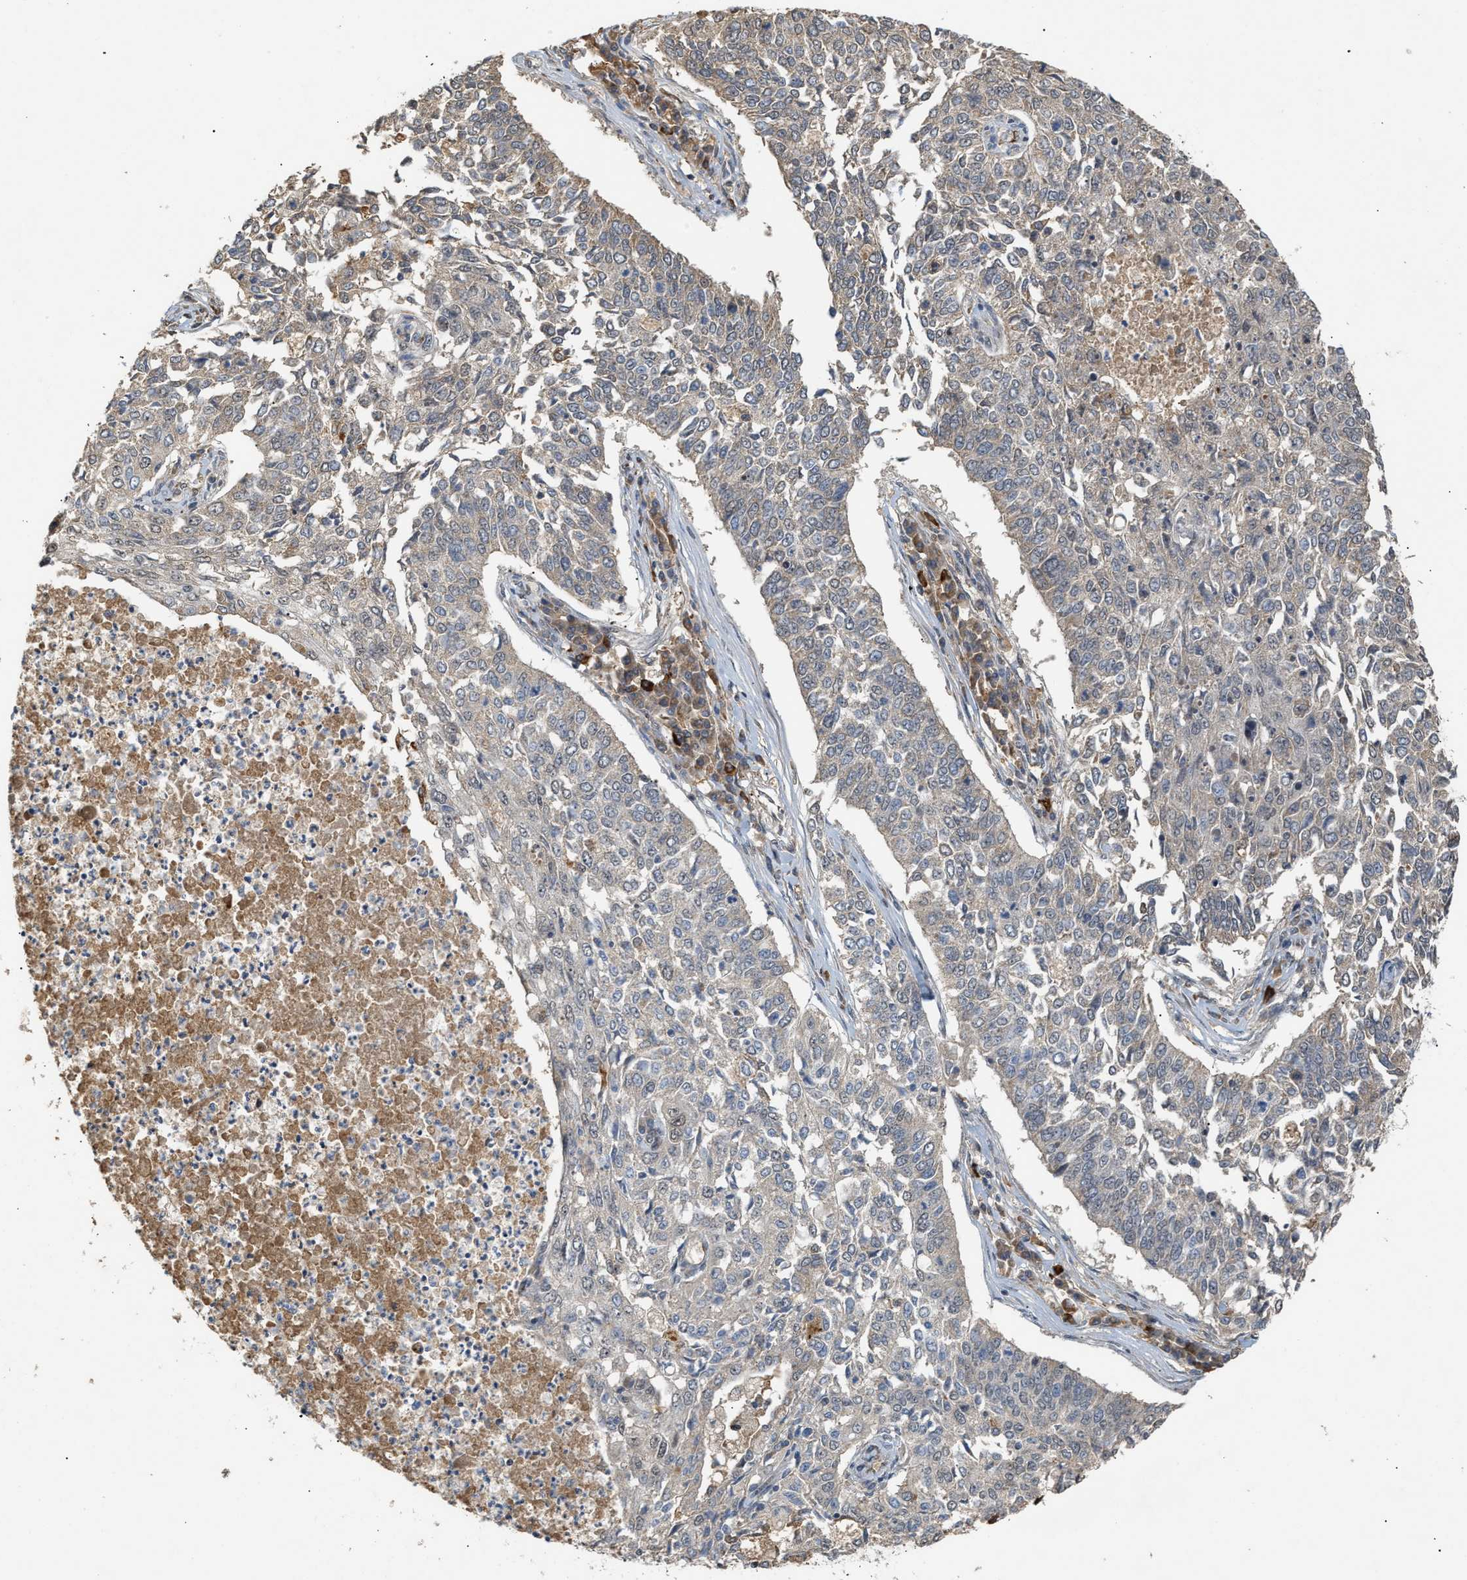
{"staining": {"intensity": "negative", "quantity": "none", "location": "none"}, "tissue": "lung cancer", "cell_type": "Tumor cells", "image_type": "cancer", "snomed": [{"axis": "morphology", "description": "Normal tissue, NOS"}, {"axis": "morphology", "description": "Squamous cell carcinoma, NOS"}, {"axis": "topography", "description": "Cartilage tissue"}, {"axis": "topography", "description": "Bronchus"}, {"axis": "topography", "description": "Lung"}], "caption": "Protein analysis of lung cancer (squamous cell carcinoma) demonstrates no significant expression in tumor cells.", "gene": "ZFAND5", "patient": {"sex": "female", "age": 49}}